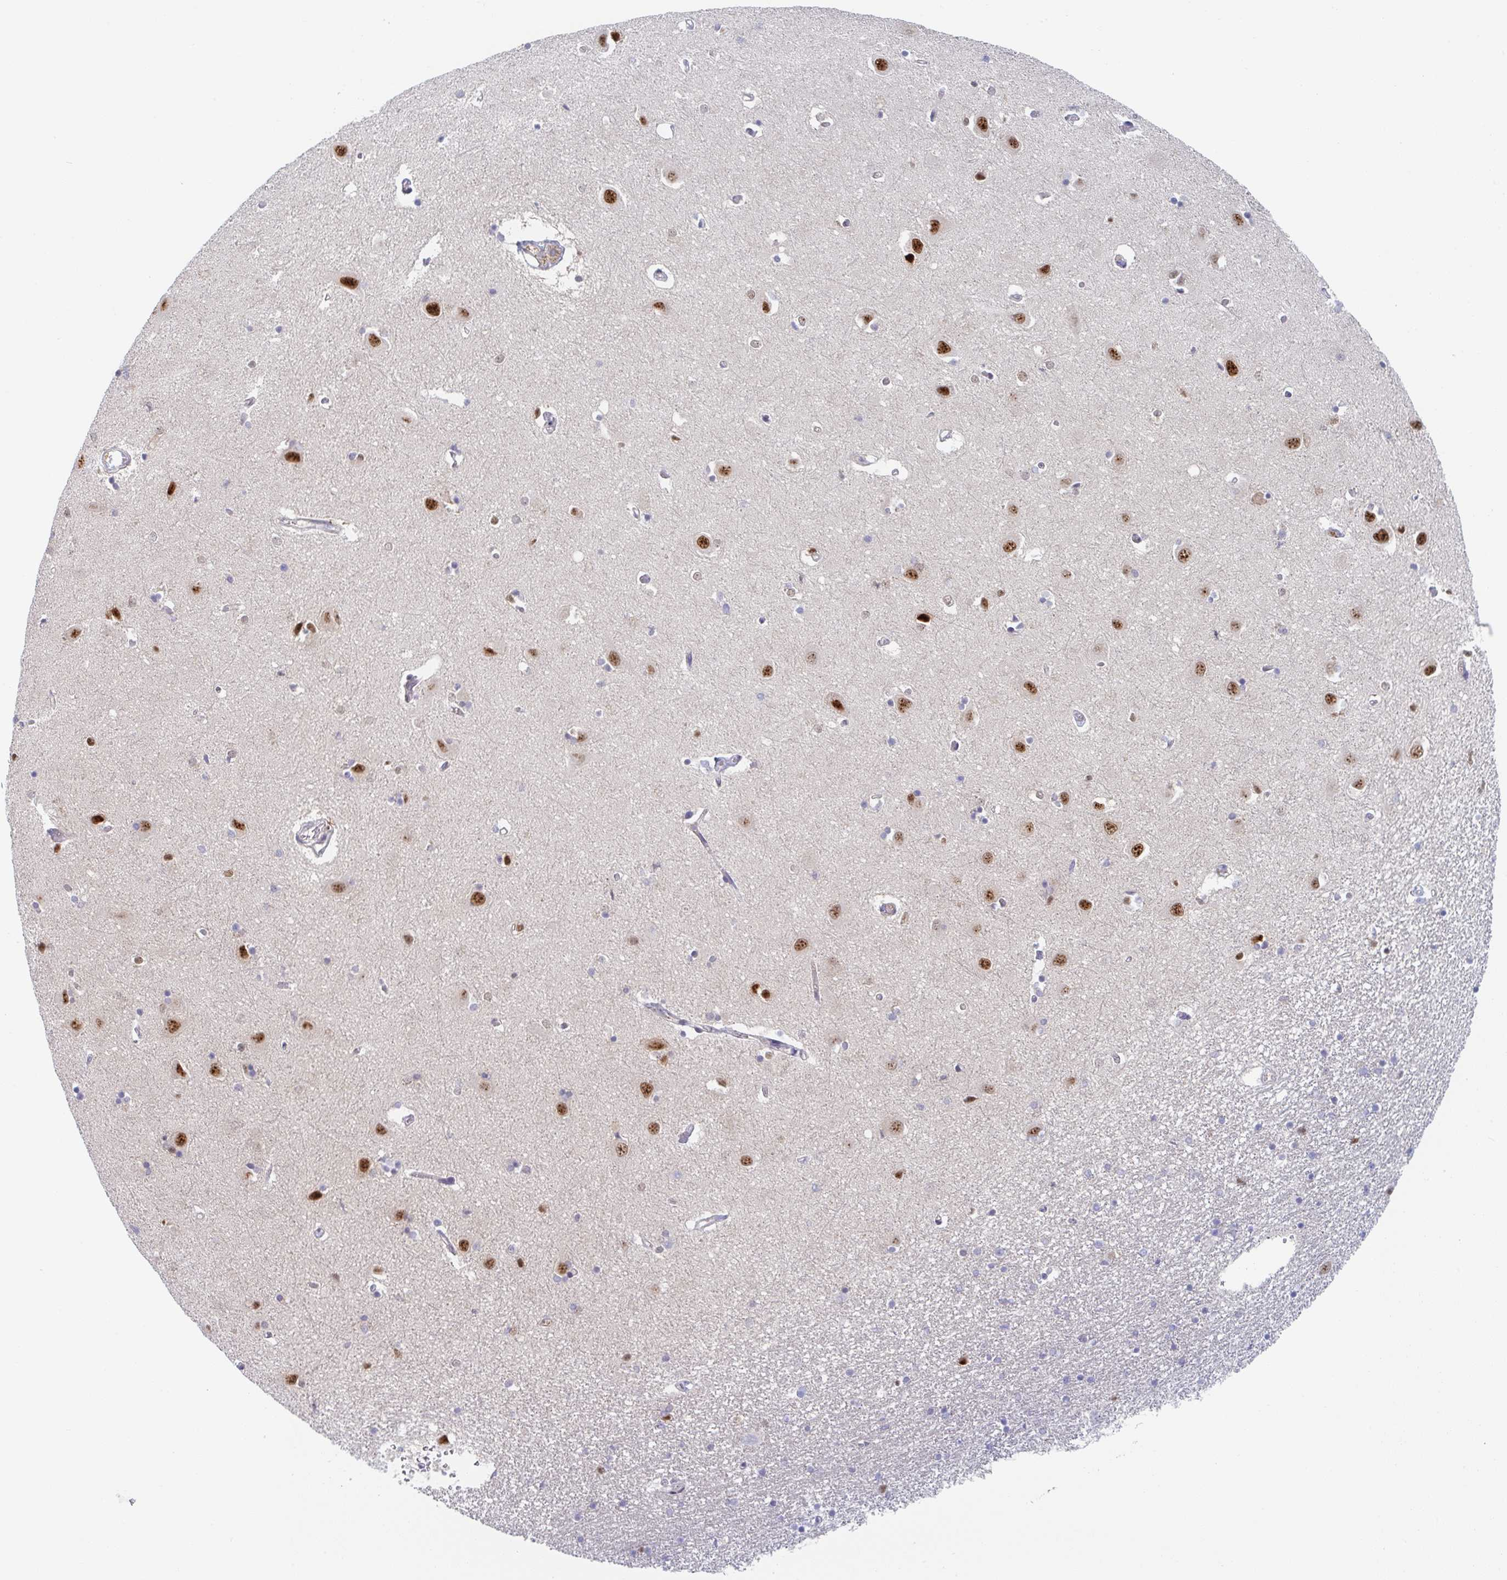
{"staining": {"intensity": "negative", "quantity": "none", "location": "none"}, "tissue": "caudate", "cell_type": "Glial cells", "image_type": "normal", "snomed": [{"axis": "morphology", "description": "Normal tissue, NOS"}, {"axis": "topography", "description": "Lateral ventricle wall"}, {"axis": "topography", "description": "Hippocampus"}], "caption": "There is no significant positivity in glial cells of caudate. (Stains: DAB (3,3'-diaminobenzidine) IHC with hematoxylin counter stain, Microscopy: brightfield microscopy at high magnification).", "gene": "AMPD2", "patient": {"sex": "female", "age": 63}}